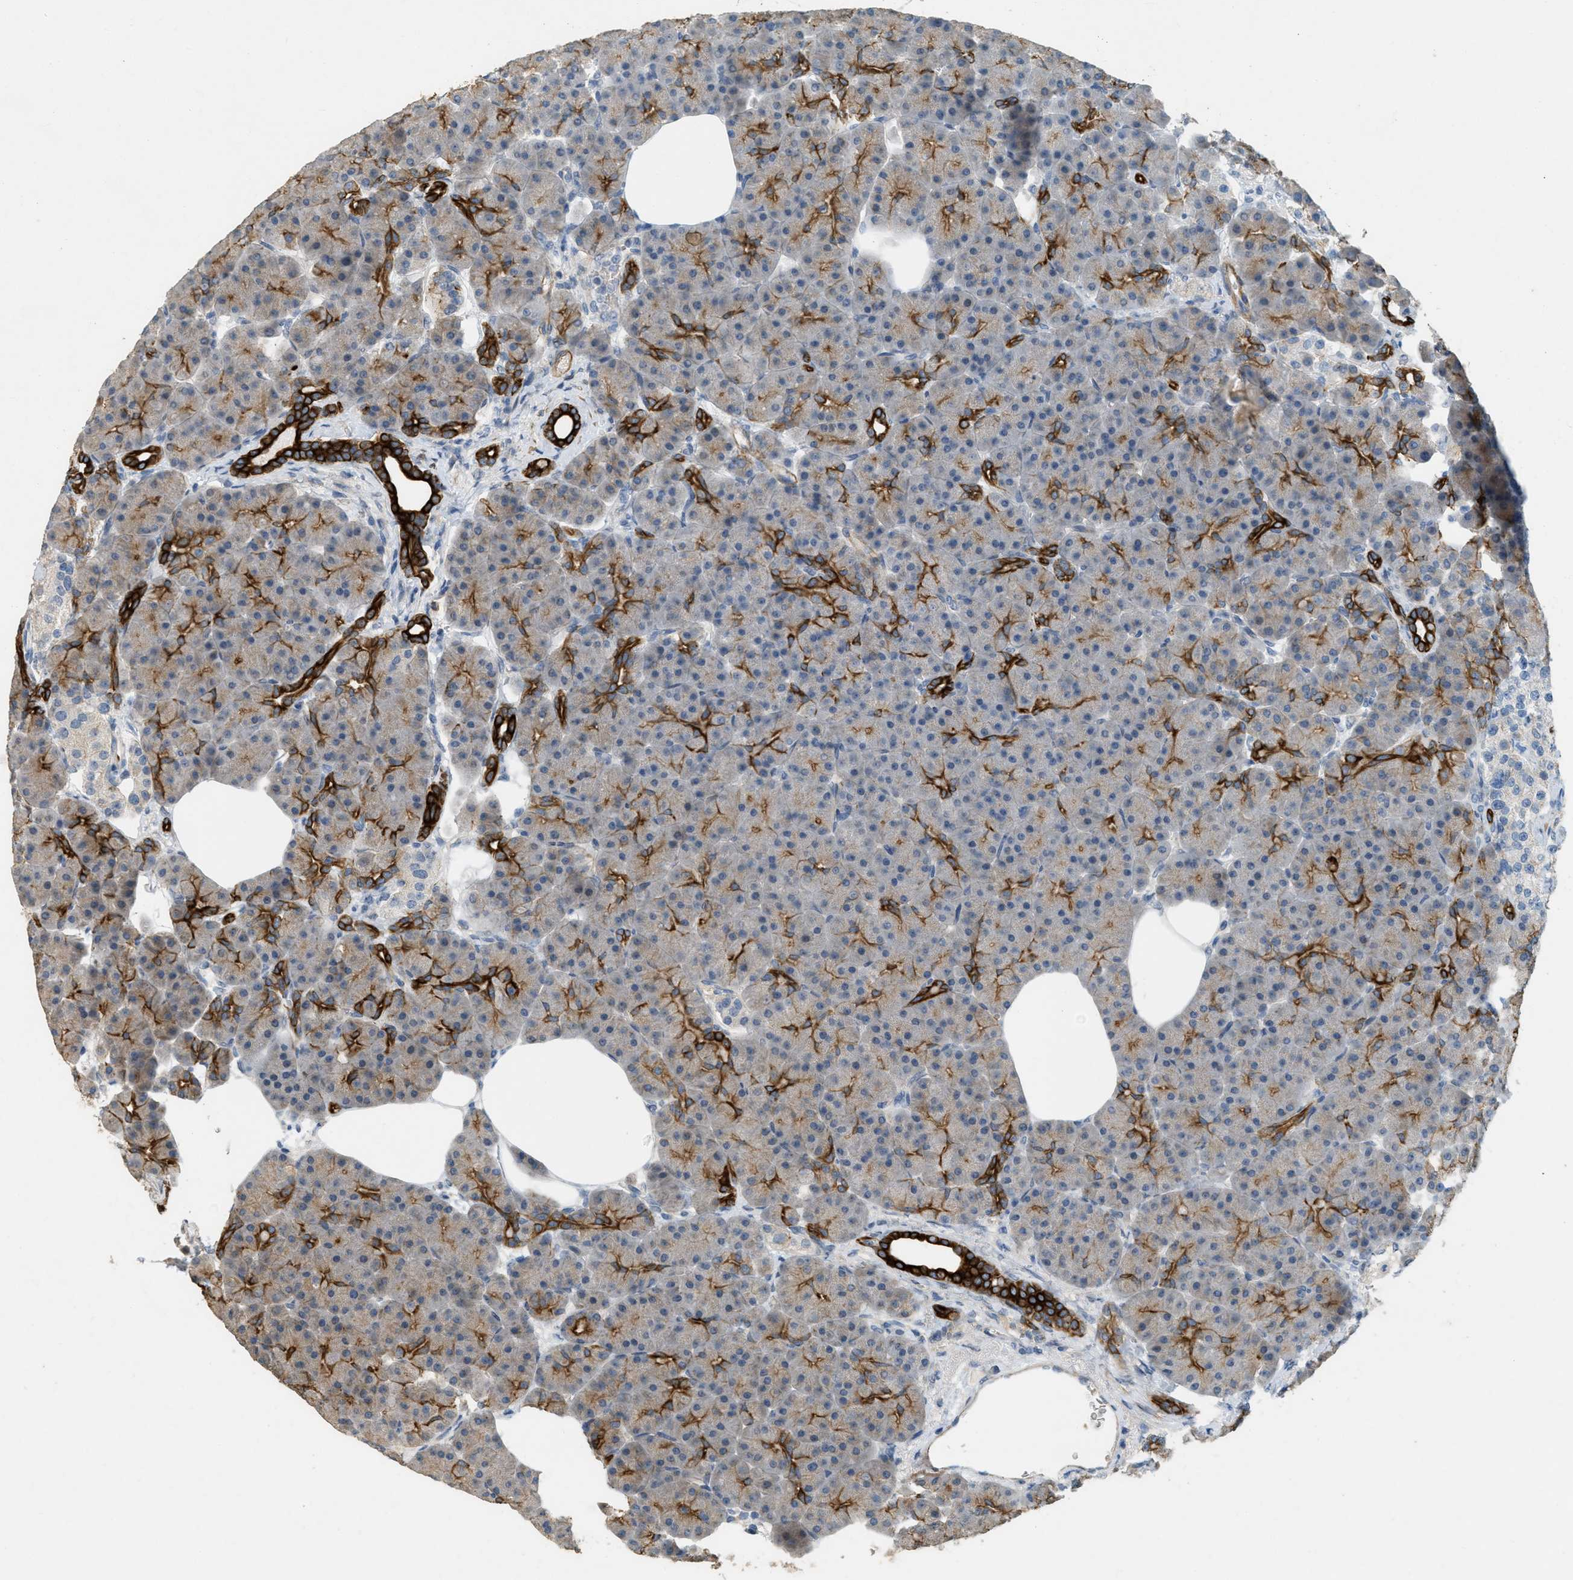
{"staining": {"intensity": "strong", "quantity": "25%-75%", "location": "cytoplasmic/membranous"}, "tissue": "pancreas", "cell_type": "Exocrine glandular cells", "image_type": "normal", "snomed": [{"axis": "morphology", "description": "Normal tissue, NOS"}, {"axis": "topography", "description": "Pancreas"}], "caption": "Immunohistochemical staining of benign pancreas demonstrates high levels of strong cytoplasmic/membranous expression in approximately 25%-75% of exocrine glandular cells.", "gene": "MRS2", "patient": {"sex": "female", "age": 70}}